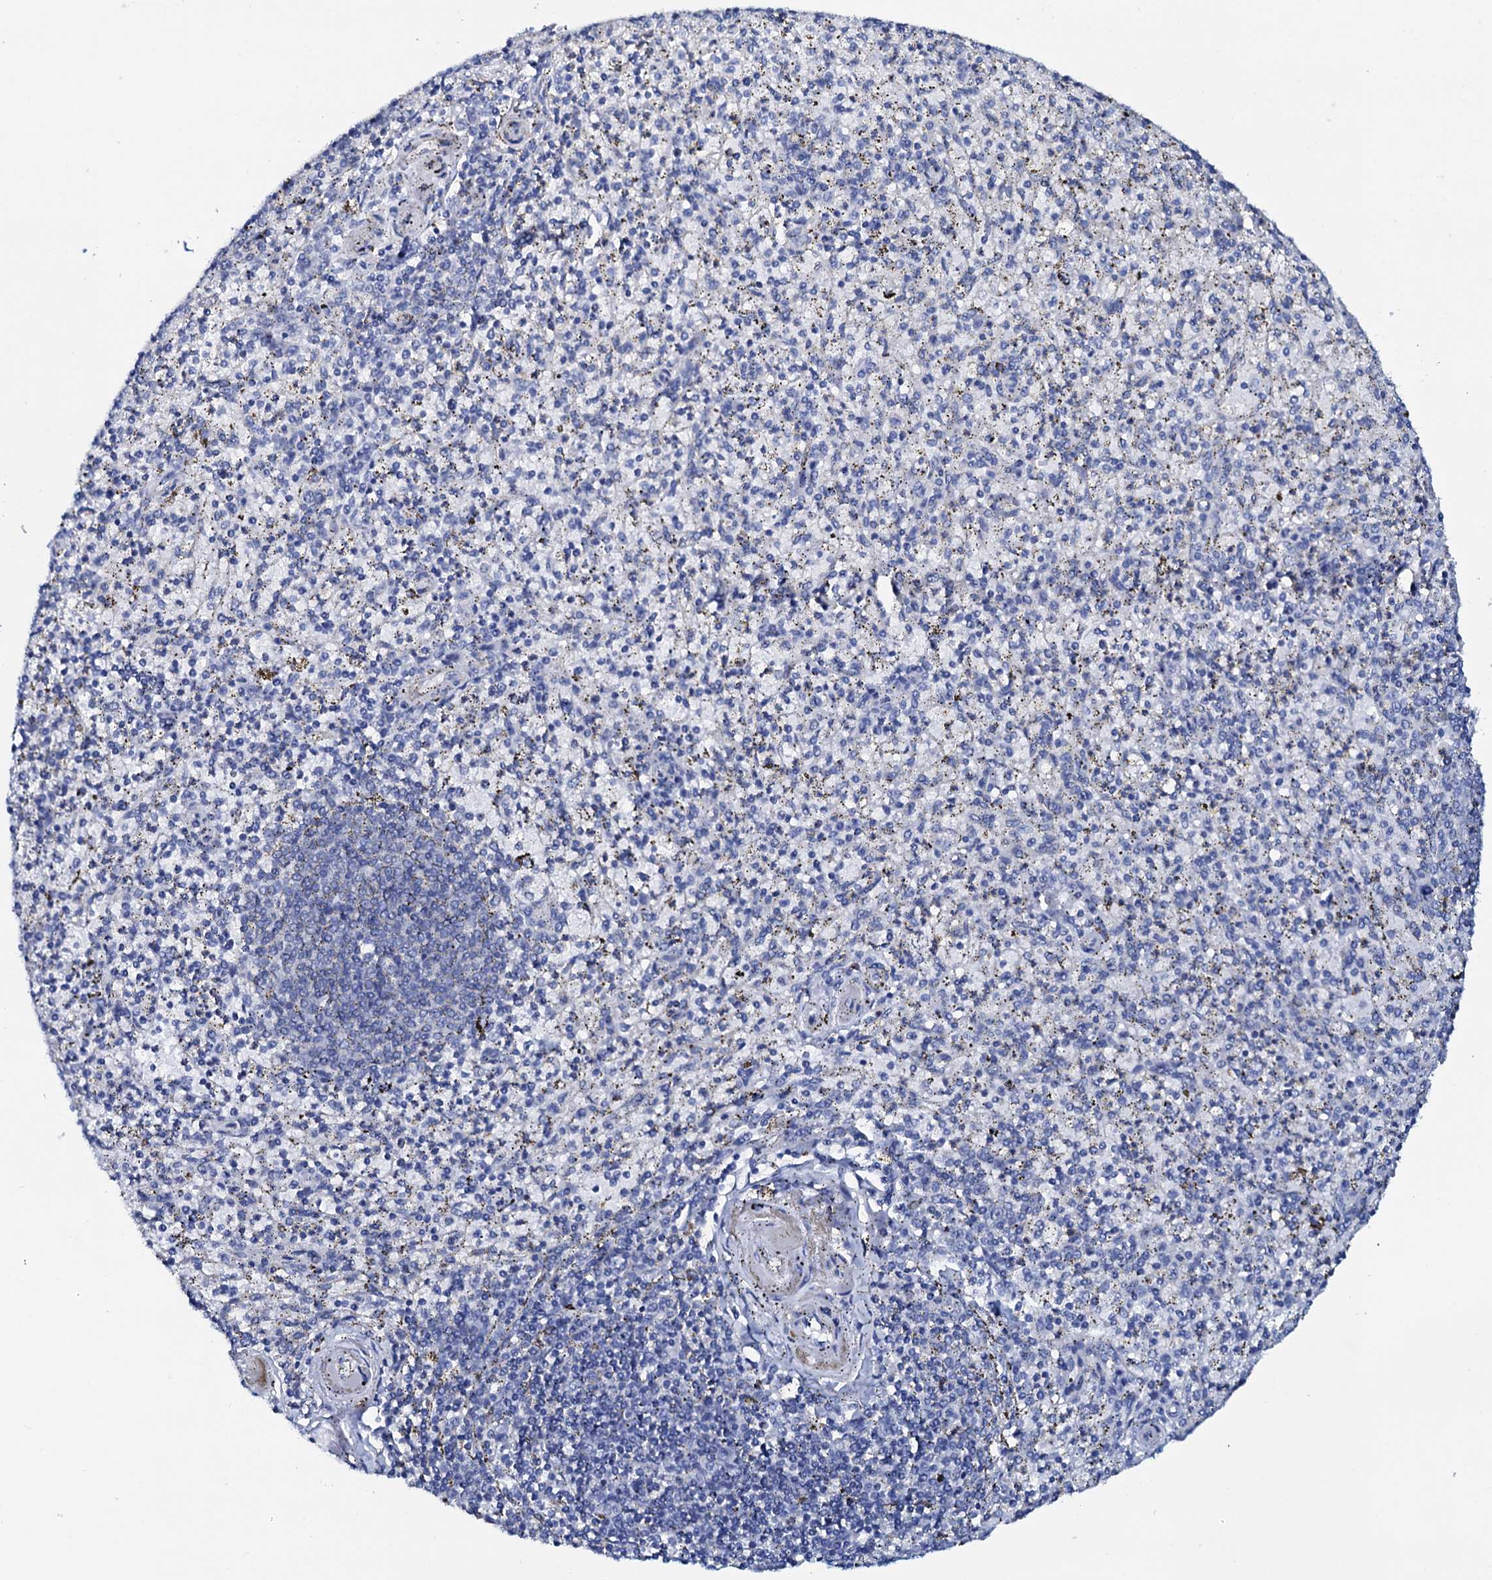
{"staining": {"intensity": "negative", "quantity": "none", "location": "none"}, "tissue": "spleen", "cell_type": "Cells in red pulp", "image_type": "normal", "snomed": [{"axis": "morphology", "description": "Normal tissue, NOS"}, {"axis": "topography", "description": "Spleen"}], "caption": "An immunohistochemistry image of normal spleen is shown. There is no staining in cells in red pulp of spleen.", "gene": "AMER2", "patient": {"sex": "male", "age": 72}}